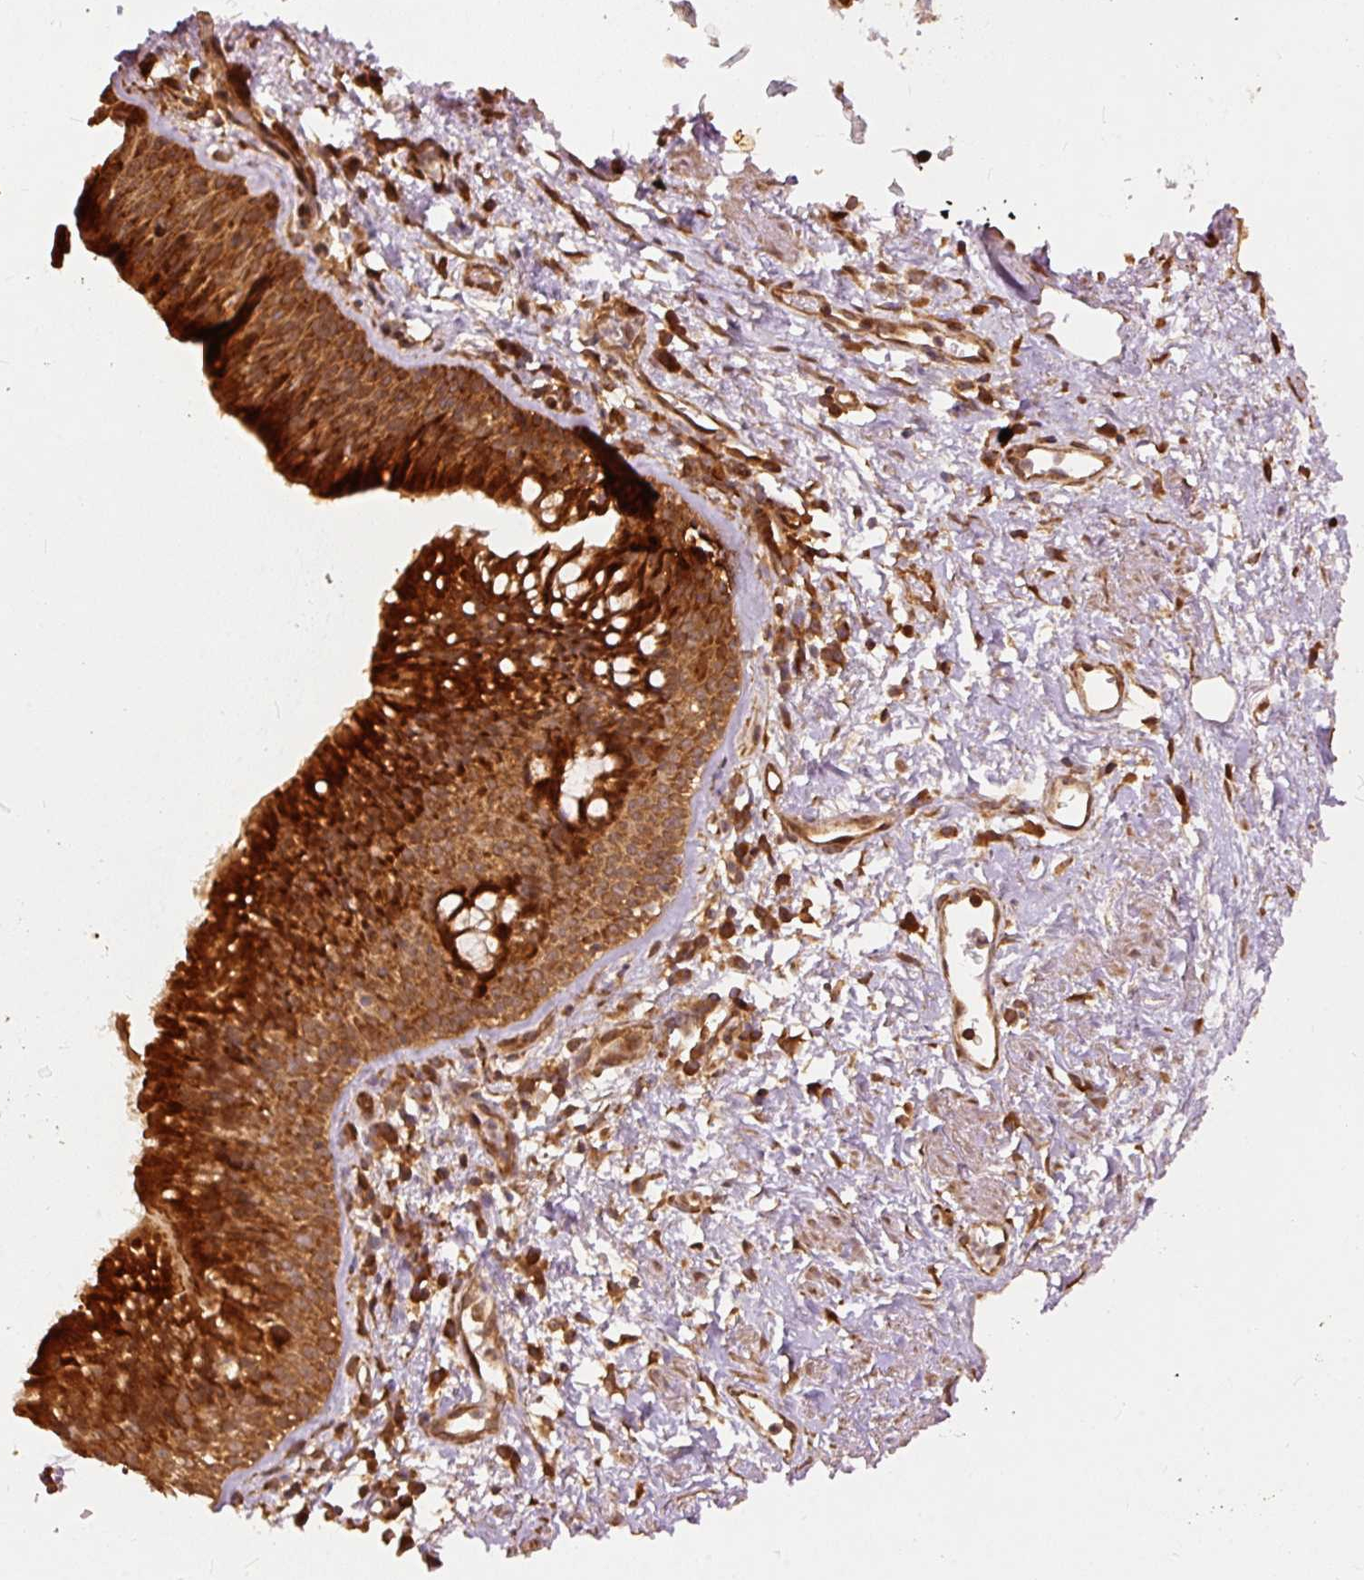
{"staining": {"intensity": "strong", "quantity": ">75%", "location": "cytoplasmic/membranous"}, "tissue": "nasopharynx", "cell_type": "Respiratory epithelial cells", "image_type": "normal", "snomed": [{"axis": "morphology", "description": "Normal tissue, NOS"}, {"axis": "topography", "description": "Cartilage tissue"}, {"axis": "topography", "description": "Nasopharynx"}, {"axis": "topography", "description": "Thyroid gland"}], "caption": "Nasopharynx stained for a protein (brown) displays strong cytoplasmic/membranous positive expression in about >75% of respiratory epithelial cells.", "gene": "EIF3B", "patient": {"sex": "male", "age": 63}}